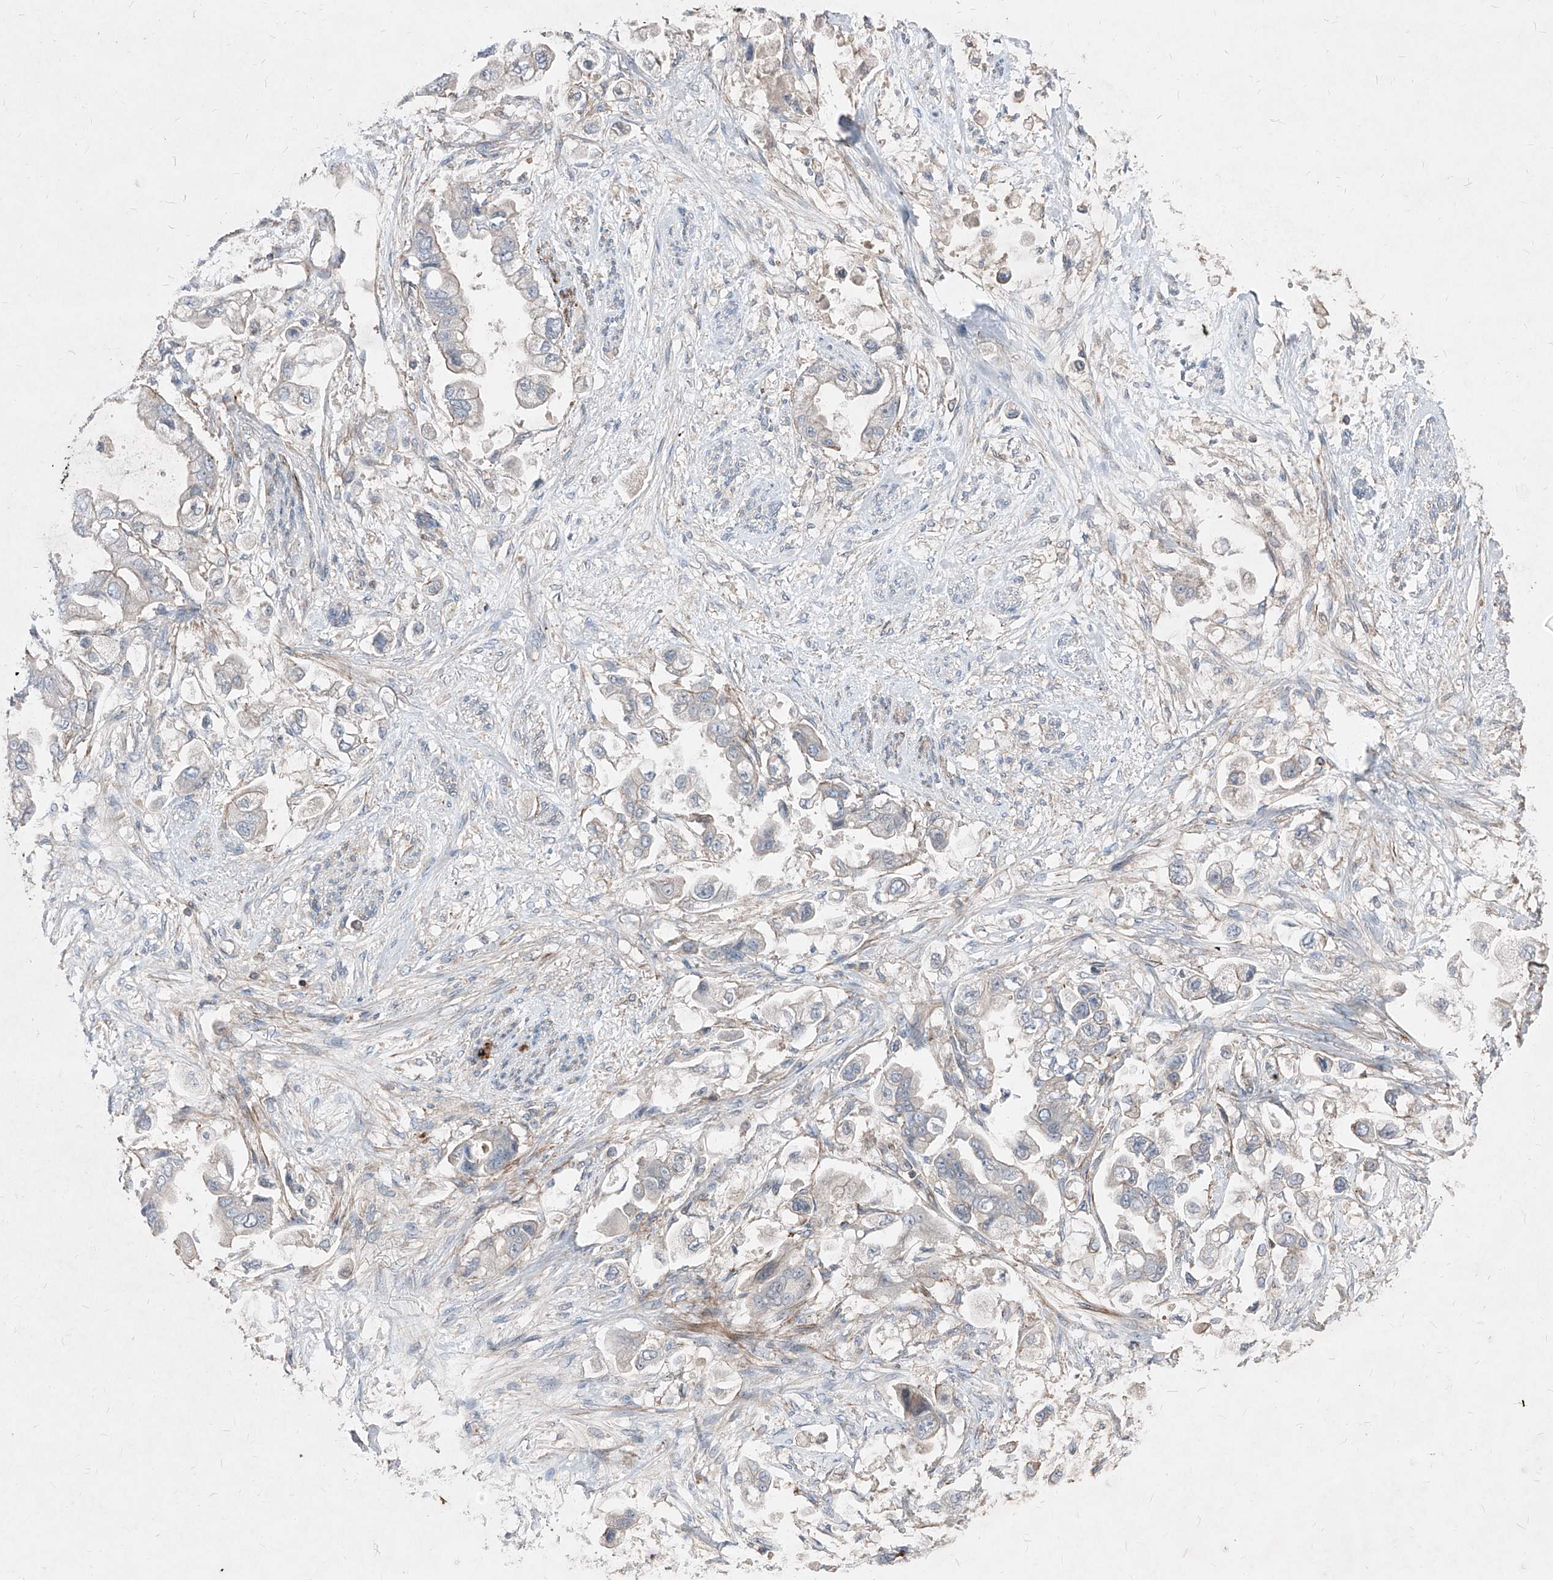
{"staining": {"intensity": "negative", "quantity": "none", "location": "none"}, "tissue": "stomach cancer", "cell_type": "Tumor cells", "image_type": "cancer", "snomed": [{"axis": "morphology", "description": "Adenocarcinoma, NOS"}, {"axis": "topography", "description": "Stomach"}], "caption": "Immunohistochemistry (IHC) photomicrograph of neoplastic tissue: stomach adenocarcinoma stained with DAB shows no significant protein staining in tumor cells.", "gene": "UFD1", "patient": {"sex": "male", "age": 62}}